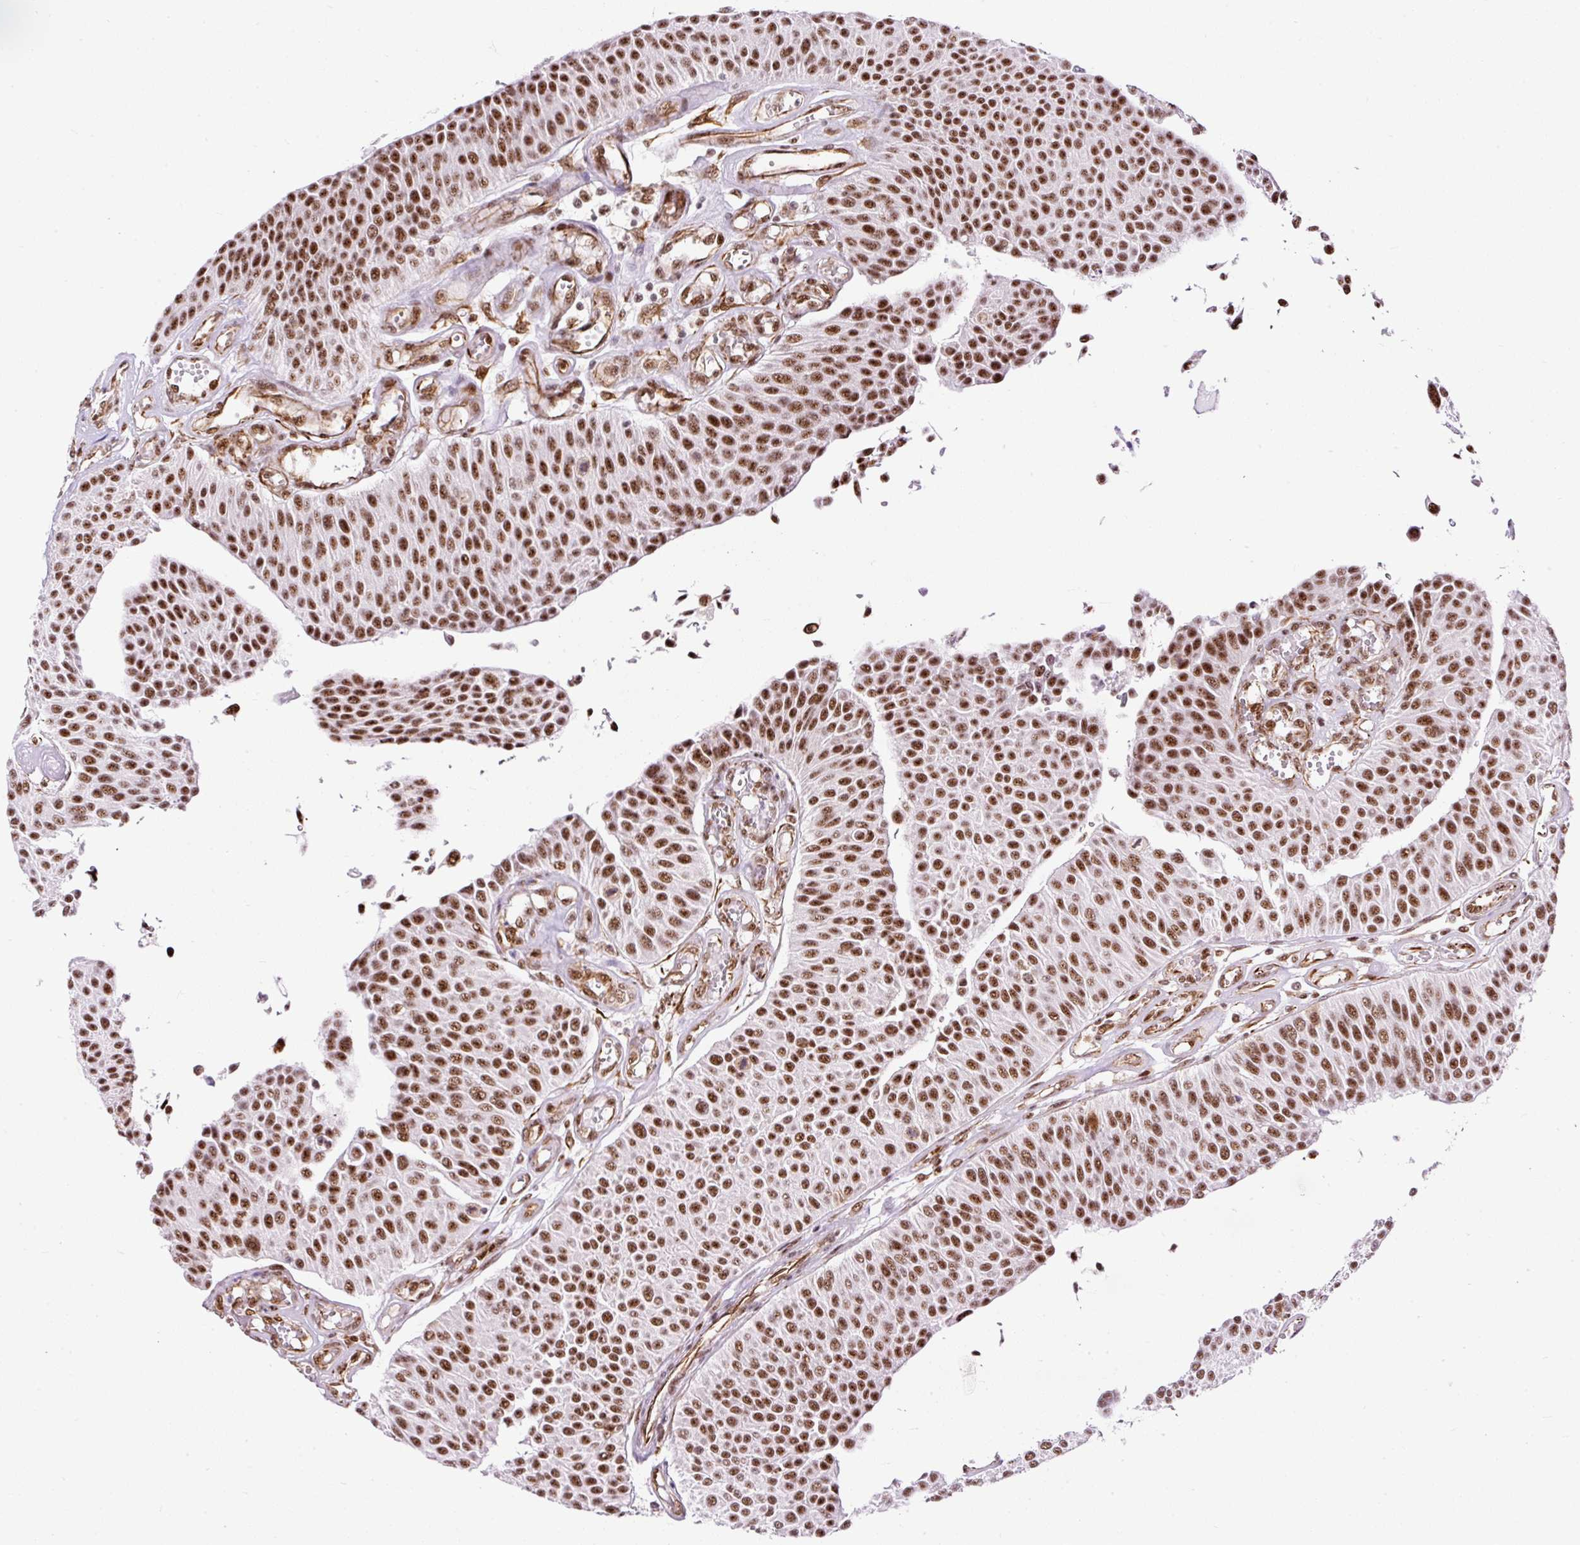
{"staining": {"intensity": "moderate", "quantity": ">75%", "location": "nuclear"}, "tissue": "urothelial cancer", "cell_type": "Tumor cells", "image_type": "cancer", "snomed": [{"axis": "morphology", "description": "Urothelial carcinoma, NOS"}, {"axis": "topography", "description": "Urinary bladder"}], "caption": "Immunohistochemistry histopathology image of urothelial cancer stained for a protein (brown), which exhibits medium levels of moderate nuclear staining in approximately >75% of tumor cells.", "gene": "LUC7L2", "patient": {"sex": "male", "age": 55}}